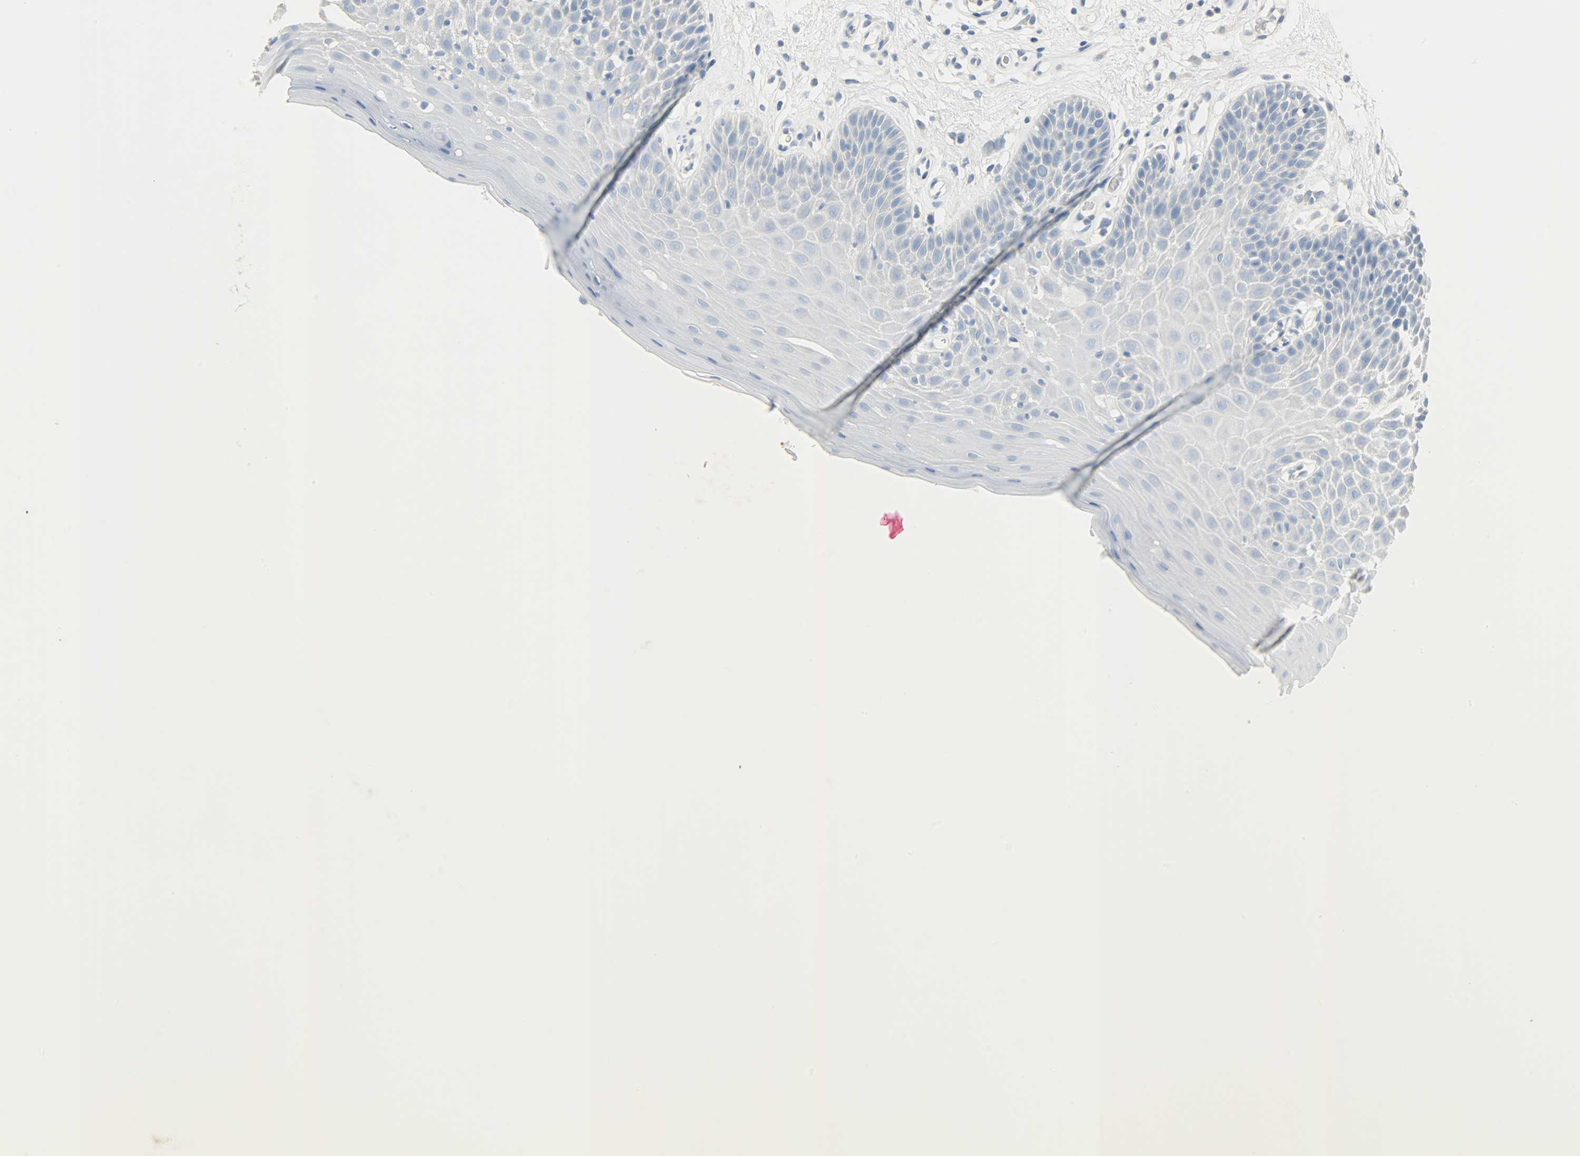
{"staining": {"intensity": "negative", "quantity": "none", "location": "none"}, "tissue": "oral mucosa", "cell_type": "Squamous epithelial cells", "image_type": "normal", "snomed": [{"axis": "morphology", "description": "Normal tissue, NOS"}, {"axis": "morphology", "description": "Squamous cell carcinoma, NOS"}, {"axis": "topography", "description": "Skeletal muscle"}, {"axis": "topography", "description": "Oral tissue"}, {"axis": "topography", "description": "Head-Neck"}], "caption": "This is a photomicrograph of IHC staining of benign oral mucosa, which shows no staining in squamous epithelial cells.", "gene": "PROM1", "patient": {"sex": "male", "age": 71}}